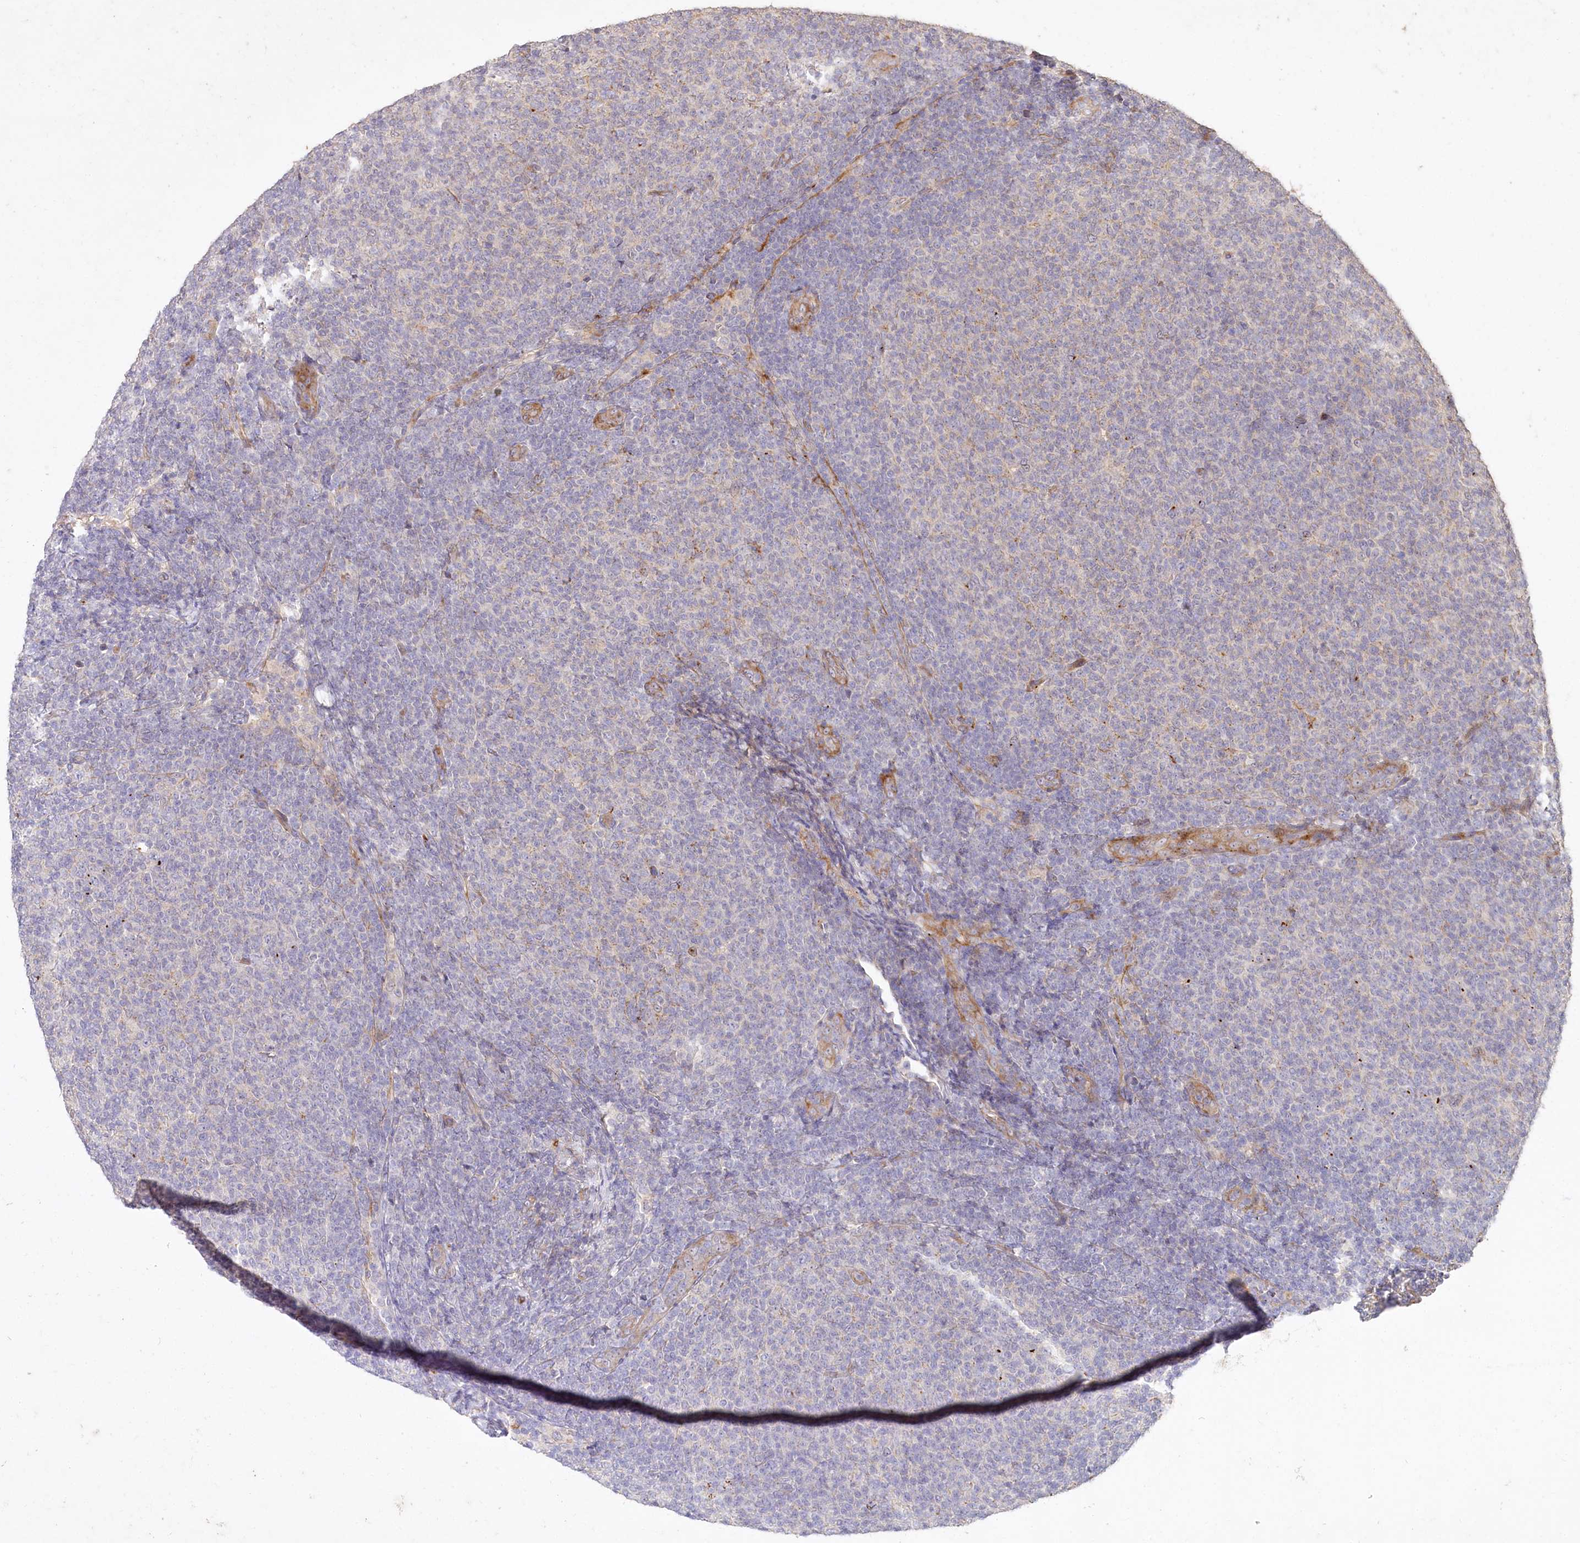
{"staining": {"intensity": "negative", "quantity": "none", "location": "none"}, "tissue": "lymphoma", "cell_type": "Tumor cells", "image_type": "cancer", "snomed": [{"axis": "morphology", "description": "Malignant lymphoma, non-Hodgkin's type, Low grade"}, {"axis": "topography", "description": "Lymph node"}], "caption": "Tumor cells are negative for brown protein staining in lymphoma.", "gene": "IRAK1BP1", "patient": {"sex": "male", "age": 66}}